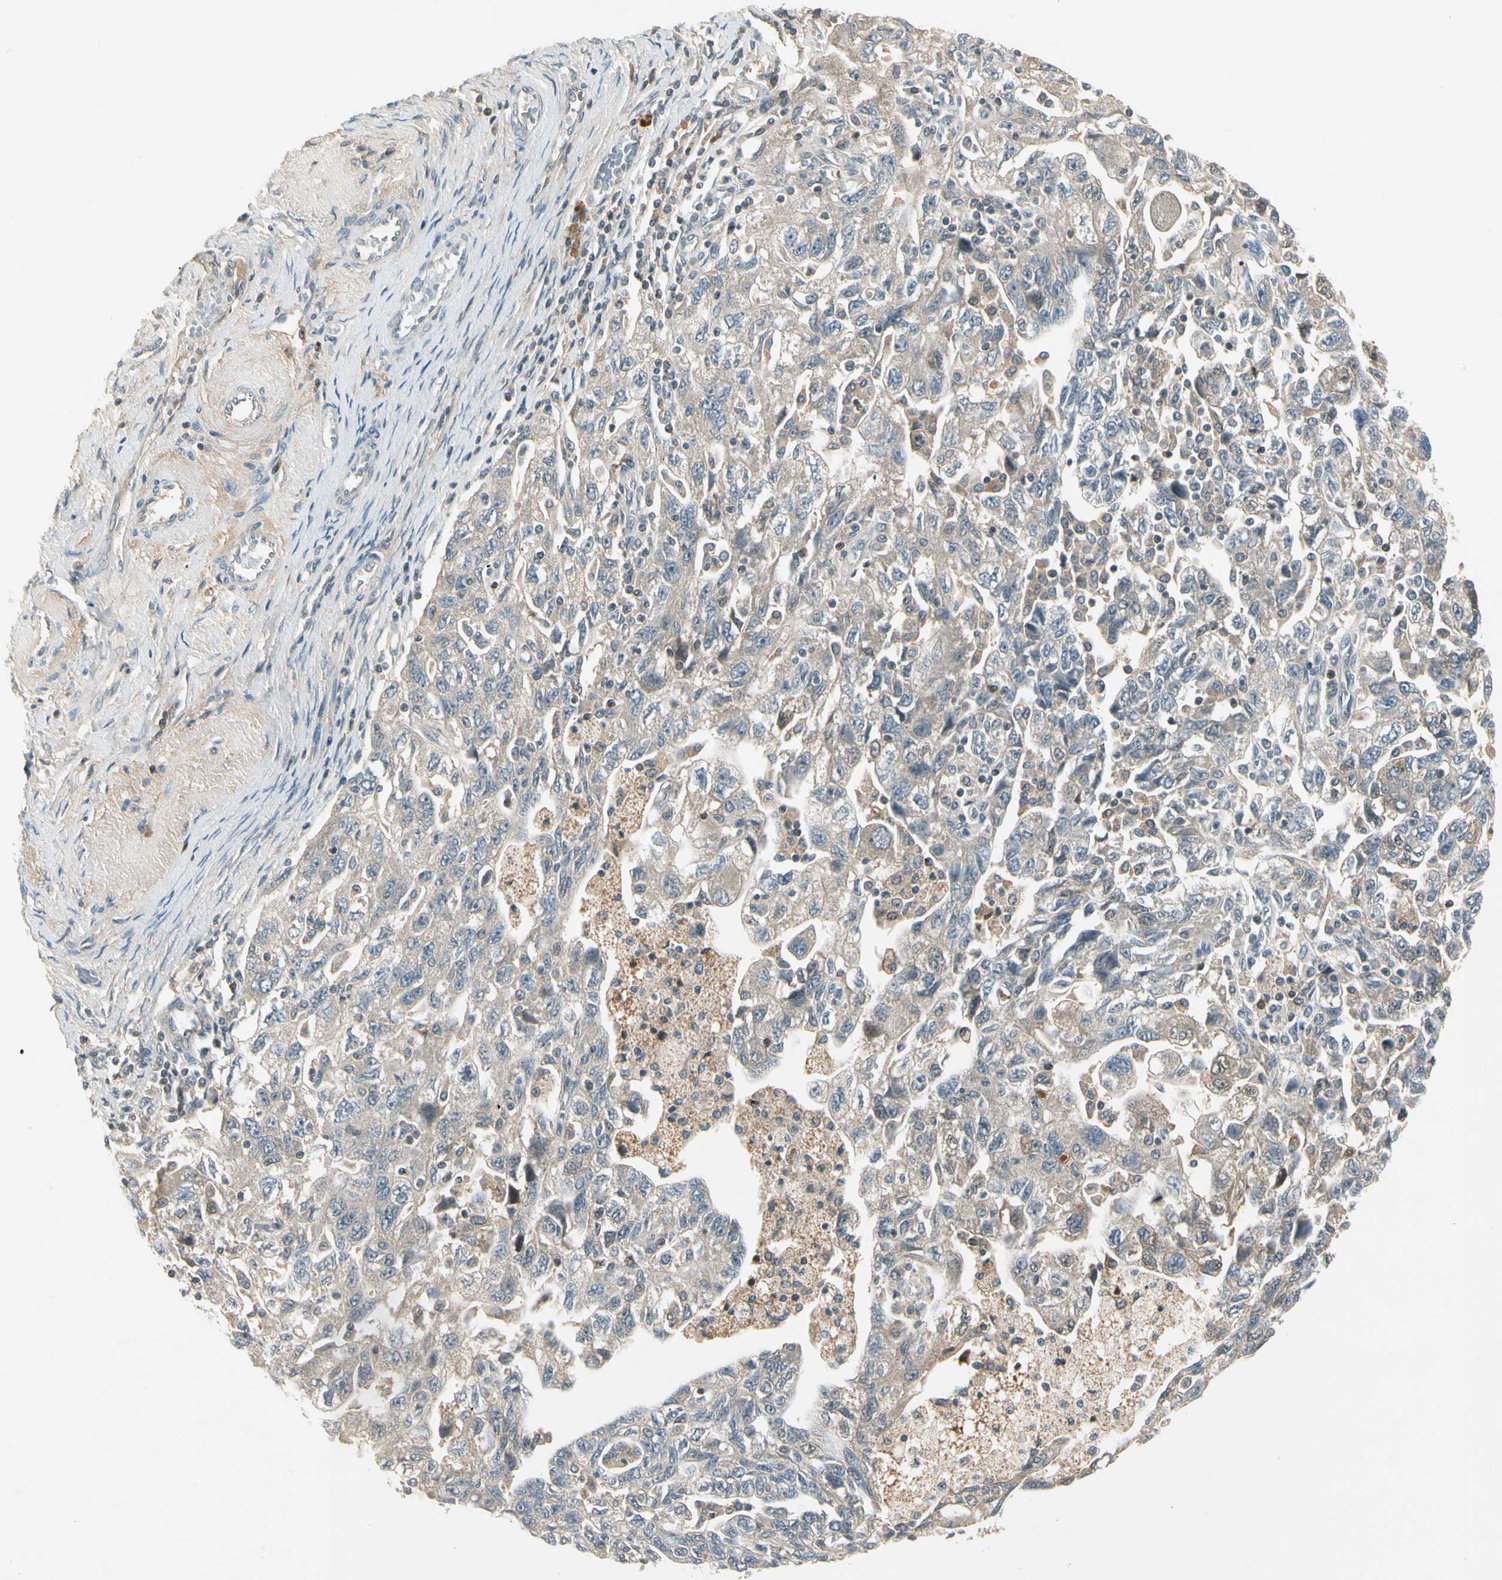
{"staining": {"intensity": "weak", "quantity": "<25%", "location": "cytoplasmic/membranous"}, "tissue": "ovarian cancer", "cell_type": "Tumor cells", "image_type": "cancer", "snomed": [{"axis": "morphology", "description": "Carcinoma, NOS"}, {"axis": "morphology", "description": "Cystadenocarcinoma, serous, NOS"}, {"axis": "topography", "description": "Ovary"}], "caption": "DAB immunohistochemical staining of human ovarian cancer reveals no significant staining in tumor cells.", "gene": "CCL4", "patient": {"sex": "female", "age": 69}}